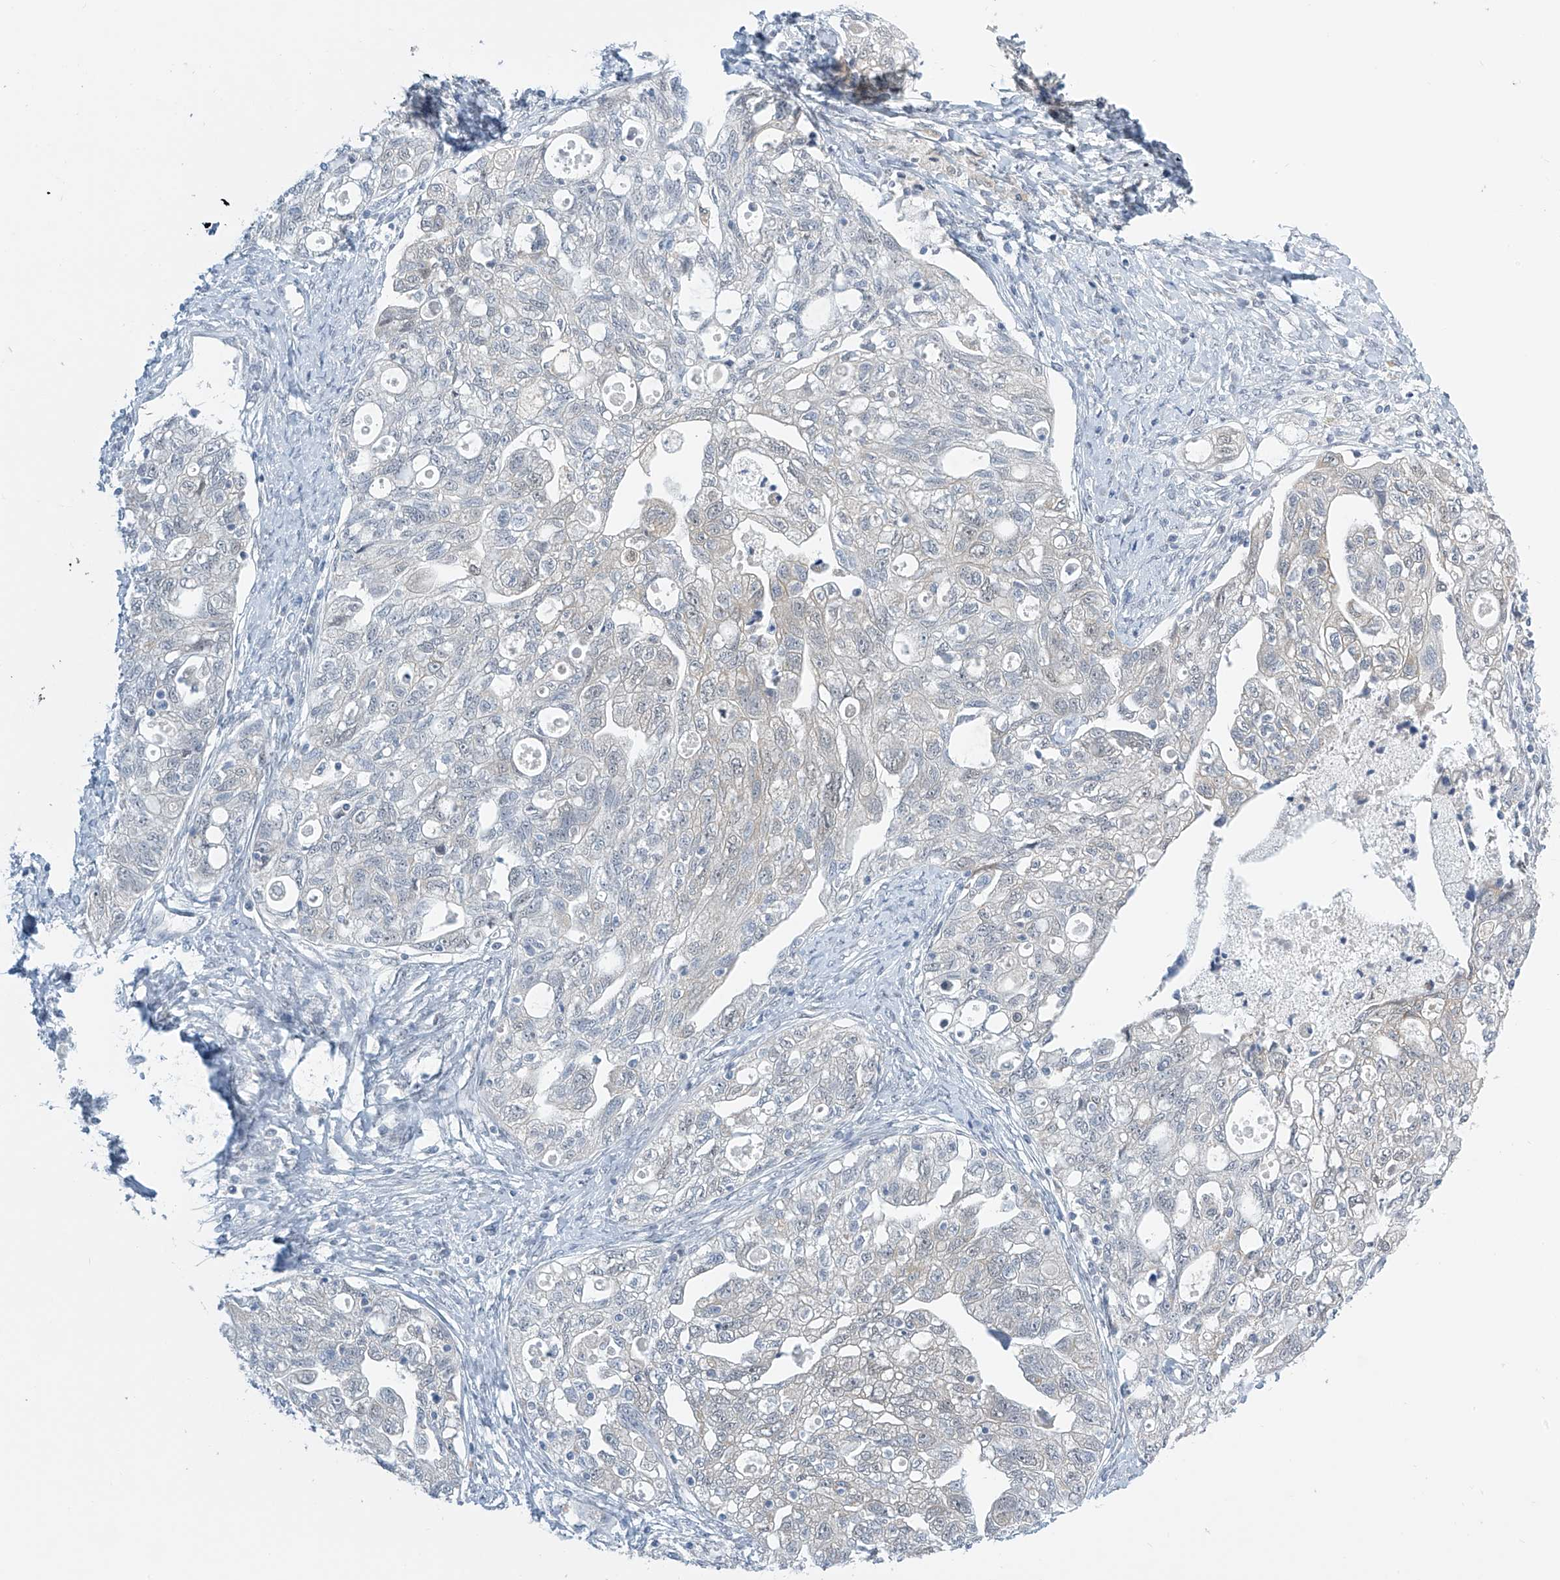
{"staining": {"intensity": "negative", "quantity": "none", "location": "none"}, "tissue": "ovarian cancer", "cell_type": "Tumor cells", "image_type": "cancer", "snomed": [{"axis": "morphology", "description": "Carcinoma, NOS"}, {"axis": "morphology", "description": "Cystadenocarcinoma, serous, NOS"}, {"axis": "topography", "description": "Ovary"}], "caption": "Protein analysis of ovarian cancer demonstrates no significant positivity in tumor cells.", "gene": "APLF", "patient": {"sex": "female", "age": 69}}